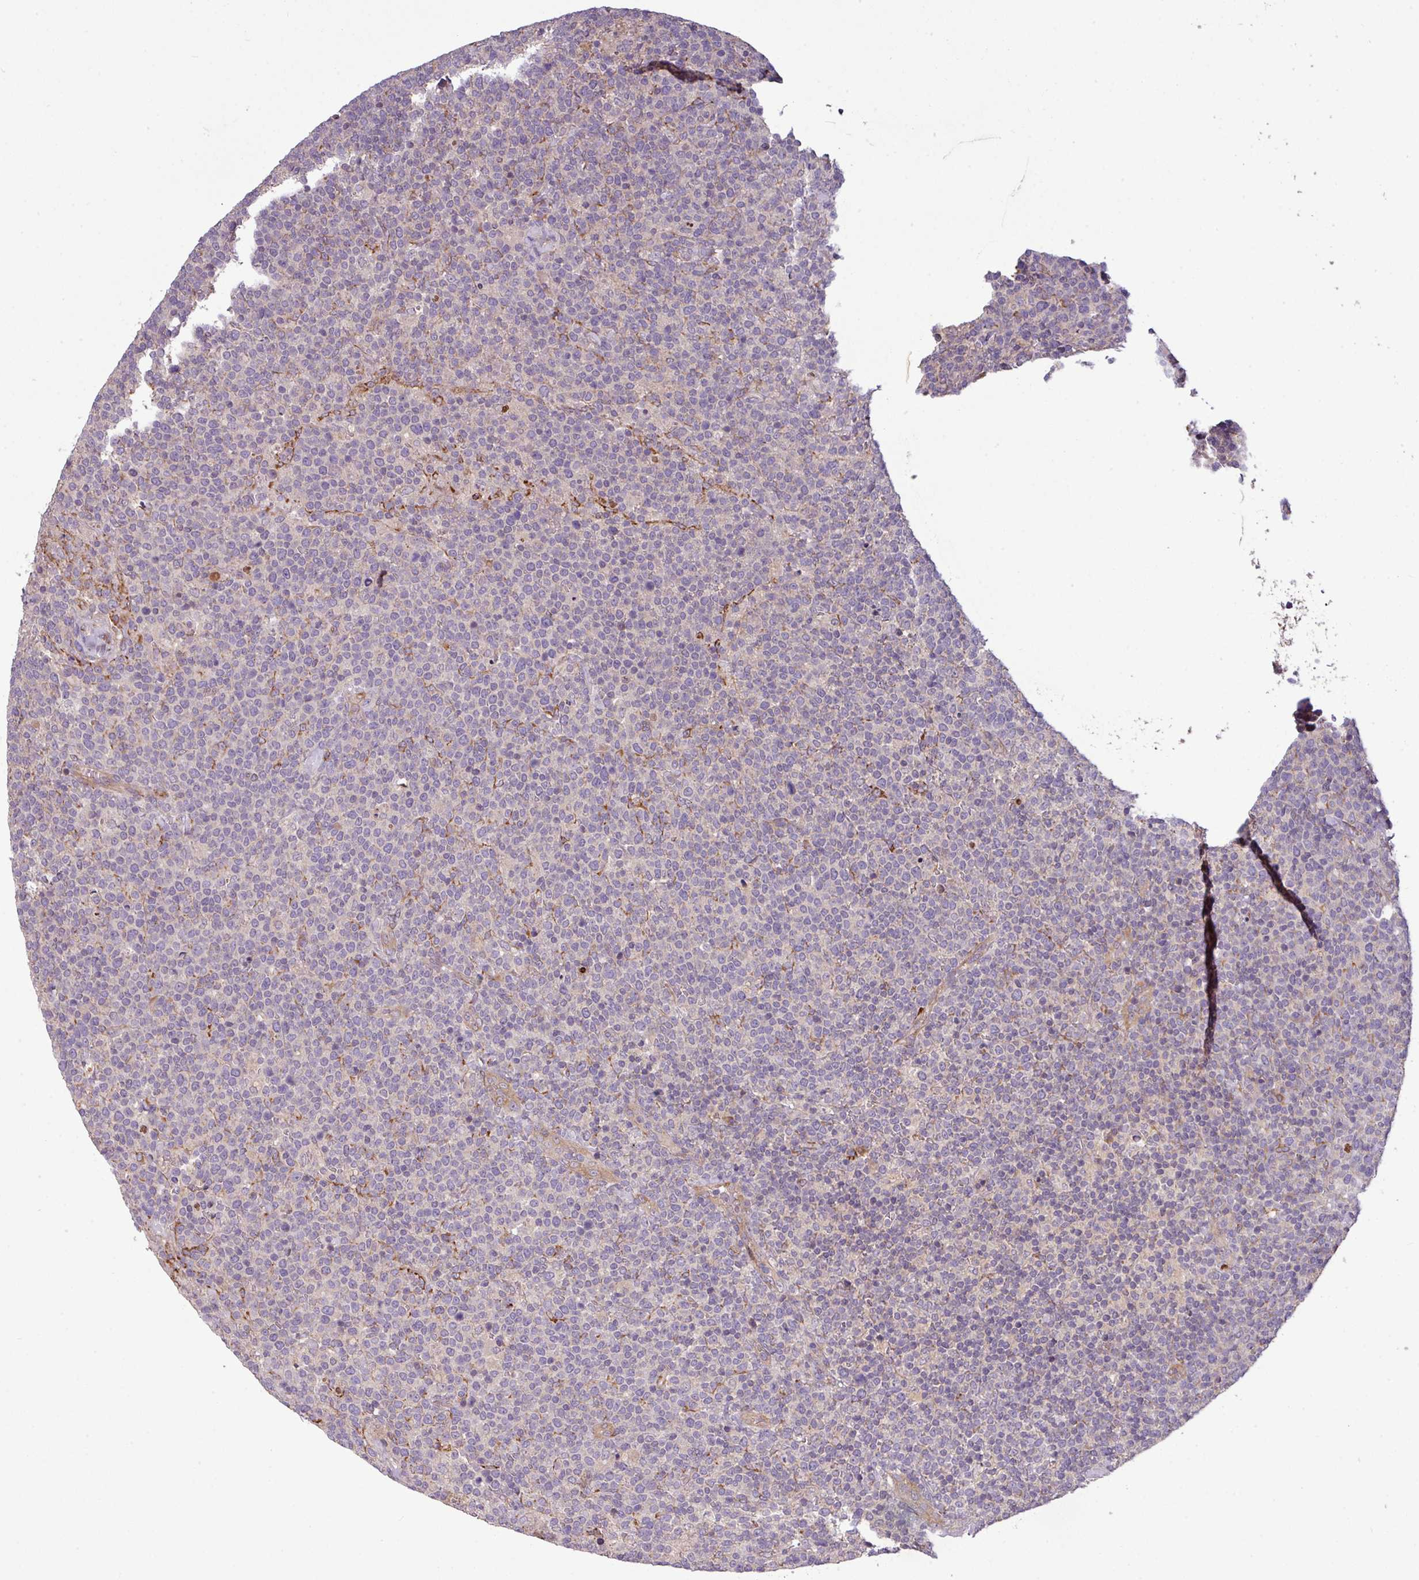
{"staining": {"intensity": "negative", "quantity": "none", "location": "none"}, "tissue": "lymphoma", "cell_type": "Tumor cells", "image_type": "cancer", "snomed": [{"axis": "morphology", "description": "Malignant lymphoma, non-Hodgkin's type, High grade"}, {"axis": "topography", "description": "Lymph node"}], "caption": "High power microscopy histopathology image of an immunohistochemistry micrograph of lymphoma, revealing no significant expression in tumor cells.", "gene": "PAPLN", "patient": {"sex": "male", "age": 61}}